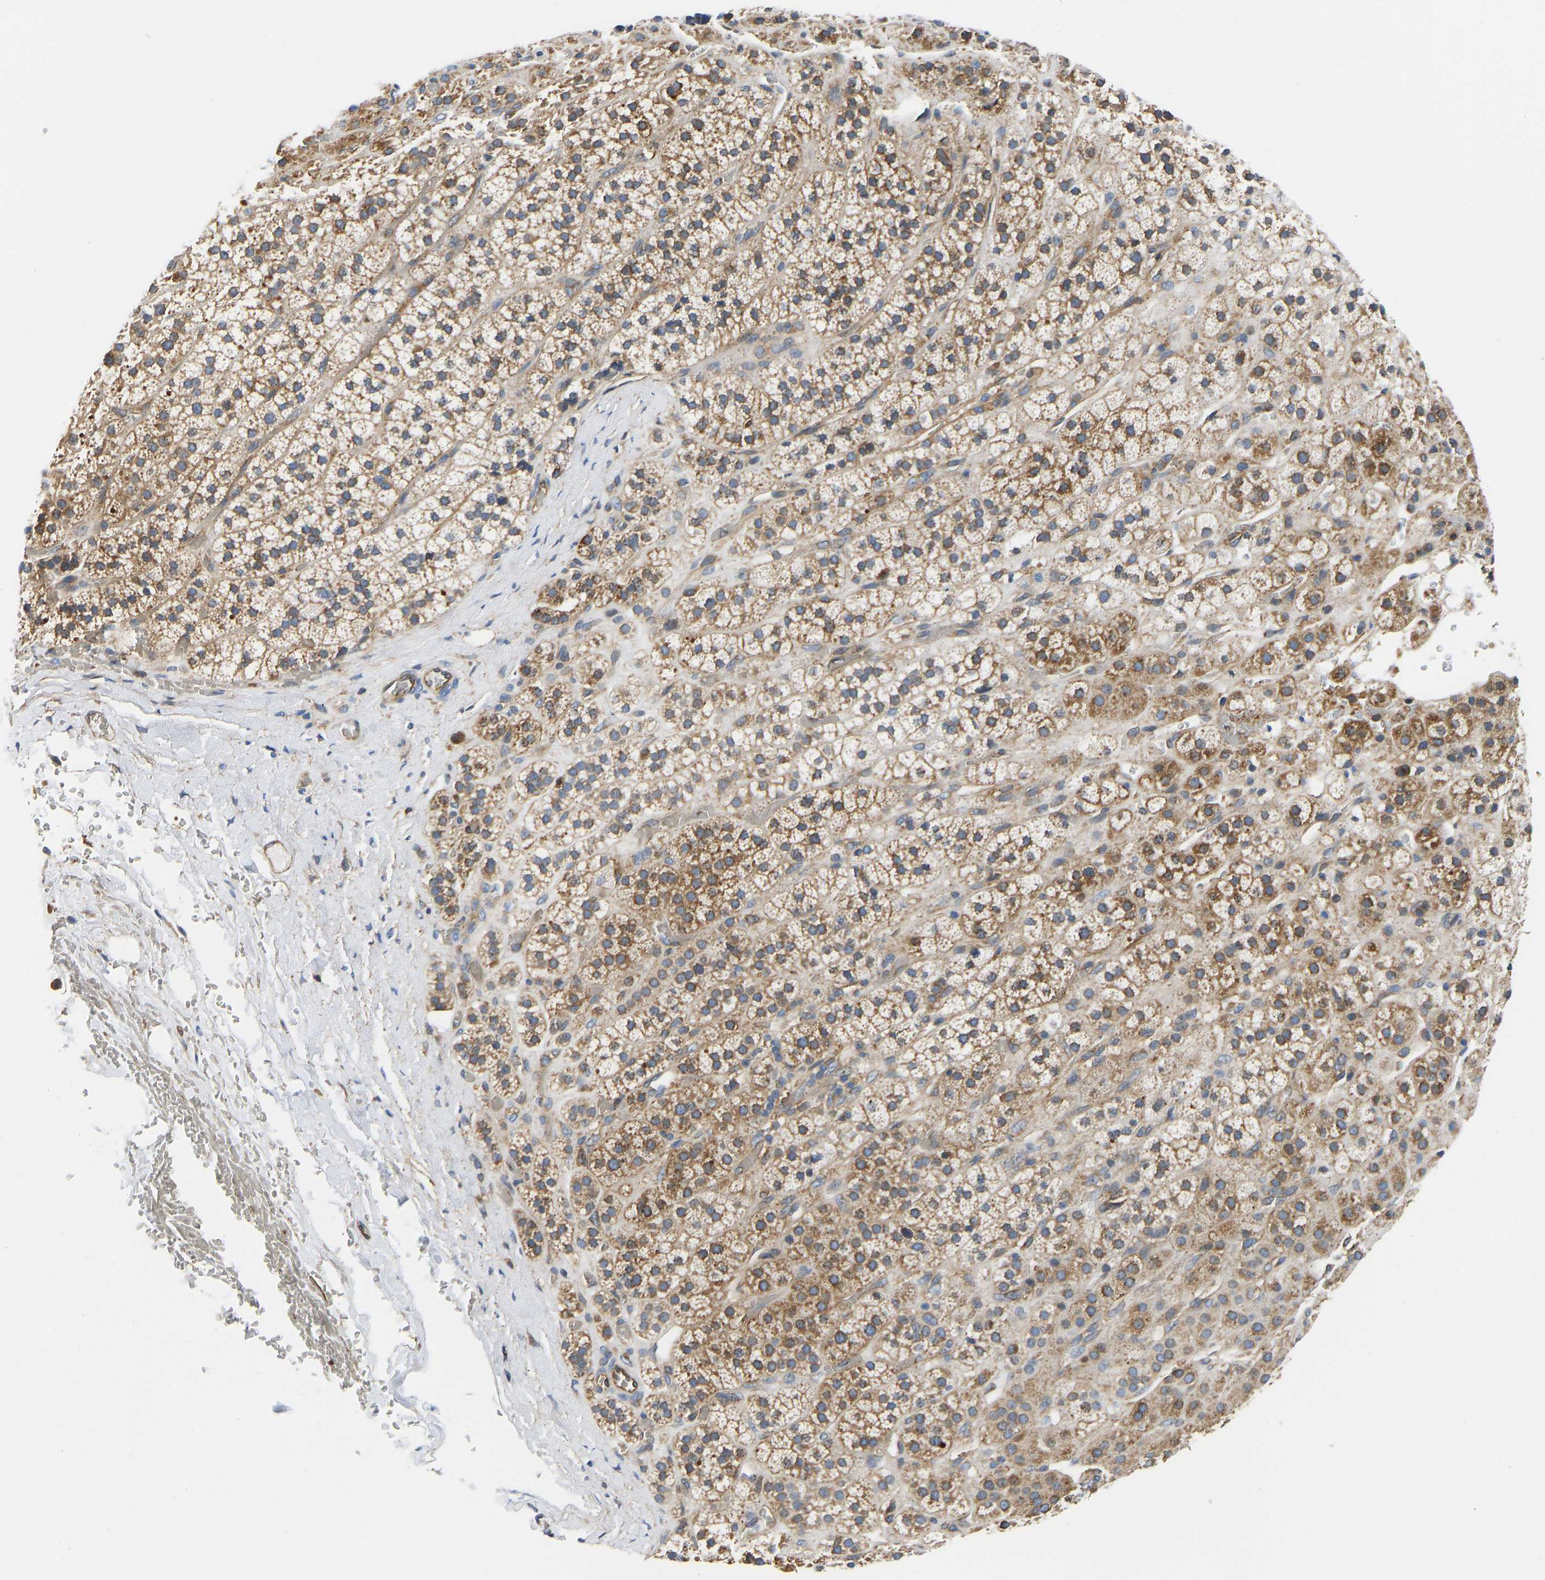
{"staining": {"intensity": "moderate", "quantity": ">75%", "location": "cytoplasmic/membranous"}, "tissue": "adrenal gland", "cell_type": "Glandular cells", "image_type": "normal", "snomed": [{"axis": "morphology", "description": "Normal tissue, NOS"}, {"axis": "topography", "description": "Adrenal gland"}], "caption": "Protein expression analysis of unremarkable human adrenal gland reveals moderate cytoplasmic/membranous staining in approximately >75% of glandular cells.", "gene": "FLNB", "patient": {"sex": "male", "age": 56}}